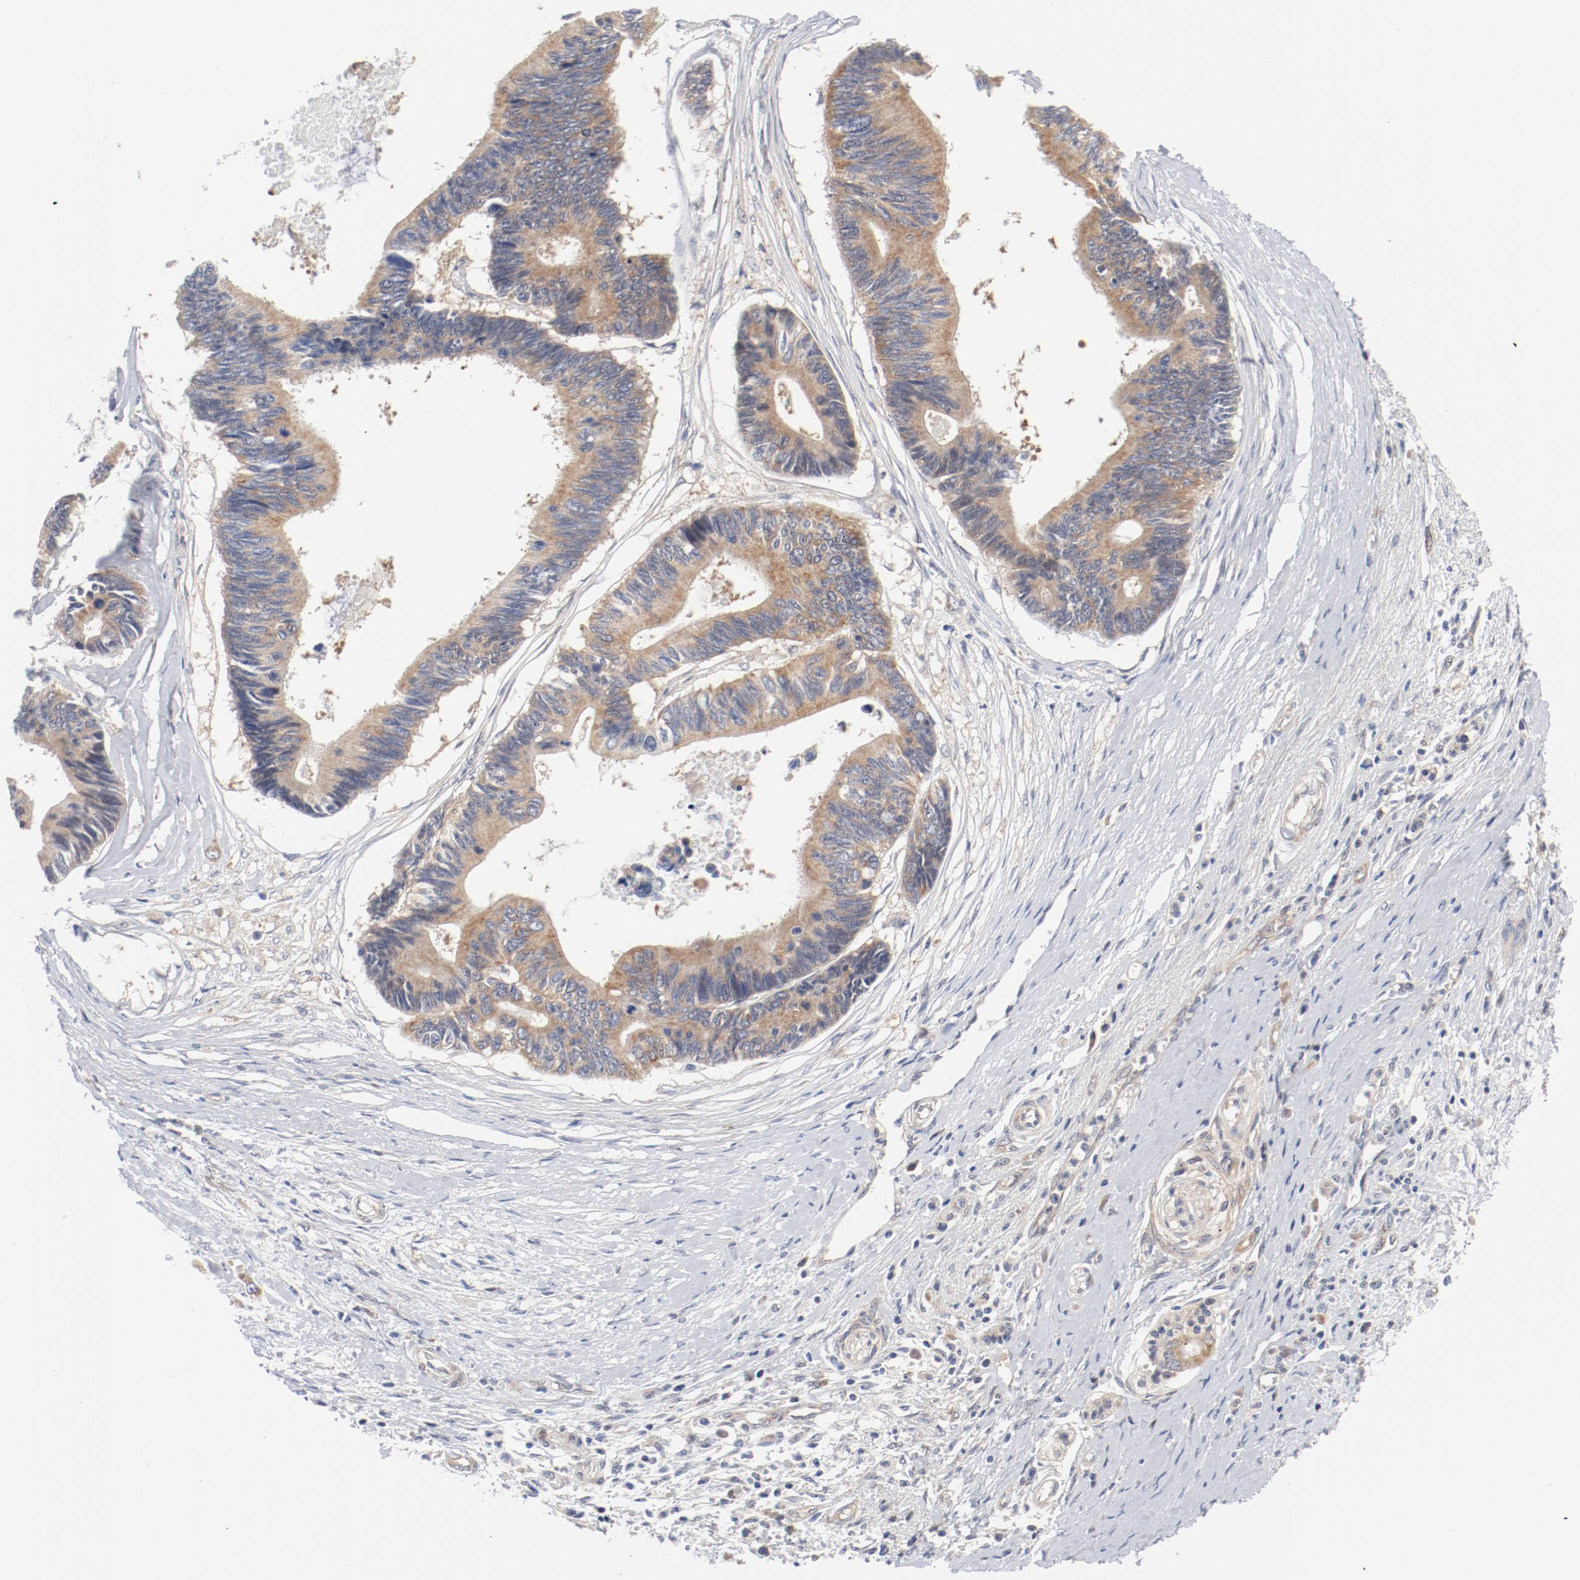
{"staining": {"intensity": "moderate", "quantity": ">75%", "location": "cytoplasmic/membranous"}, "tissue": "pancreatic cancer", "cell_type": "Tumor cells", "image_type": "cancer", "snomed": [{"axis": "morphology", "description": "Adenocarcinoma, NOS"}, {"axis": "topography", "description": "Pancreas"}], "caption": "The immunohistochemical stain labels moderate cytoplasmic/membranous staining in tumor cells of pancreatic cancer tissue.", "gene": "BAD", "patient": {"sex": "female", "age": 70}}